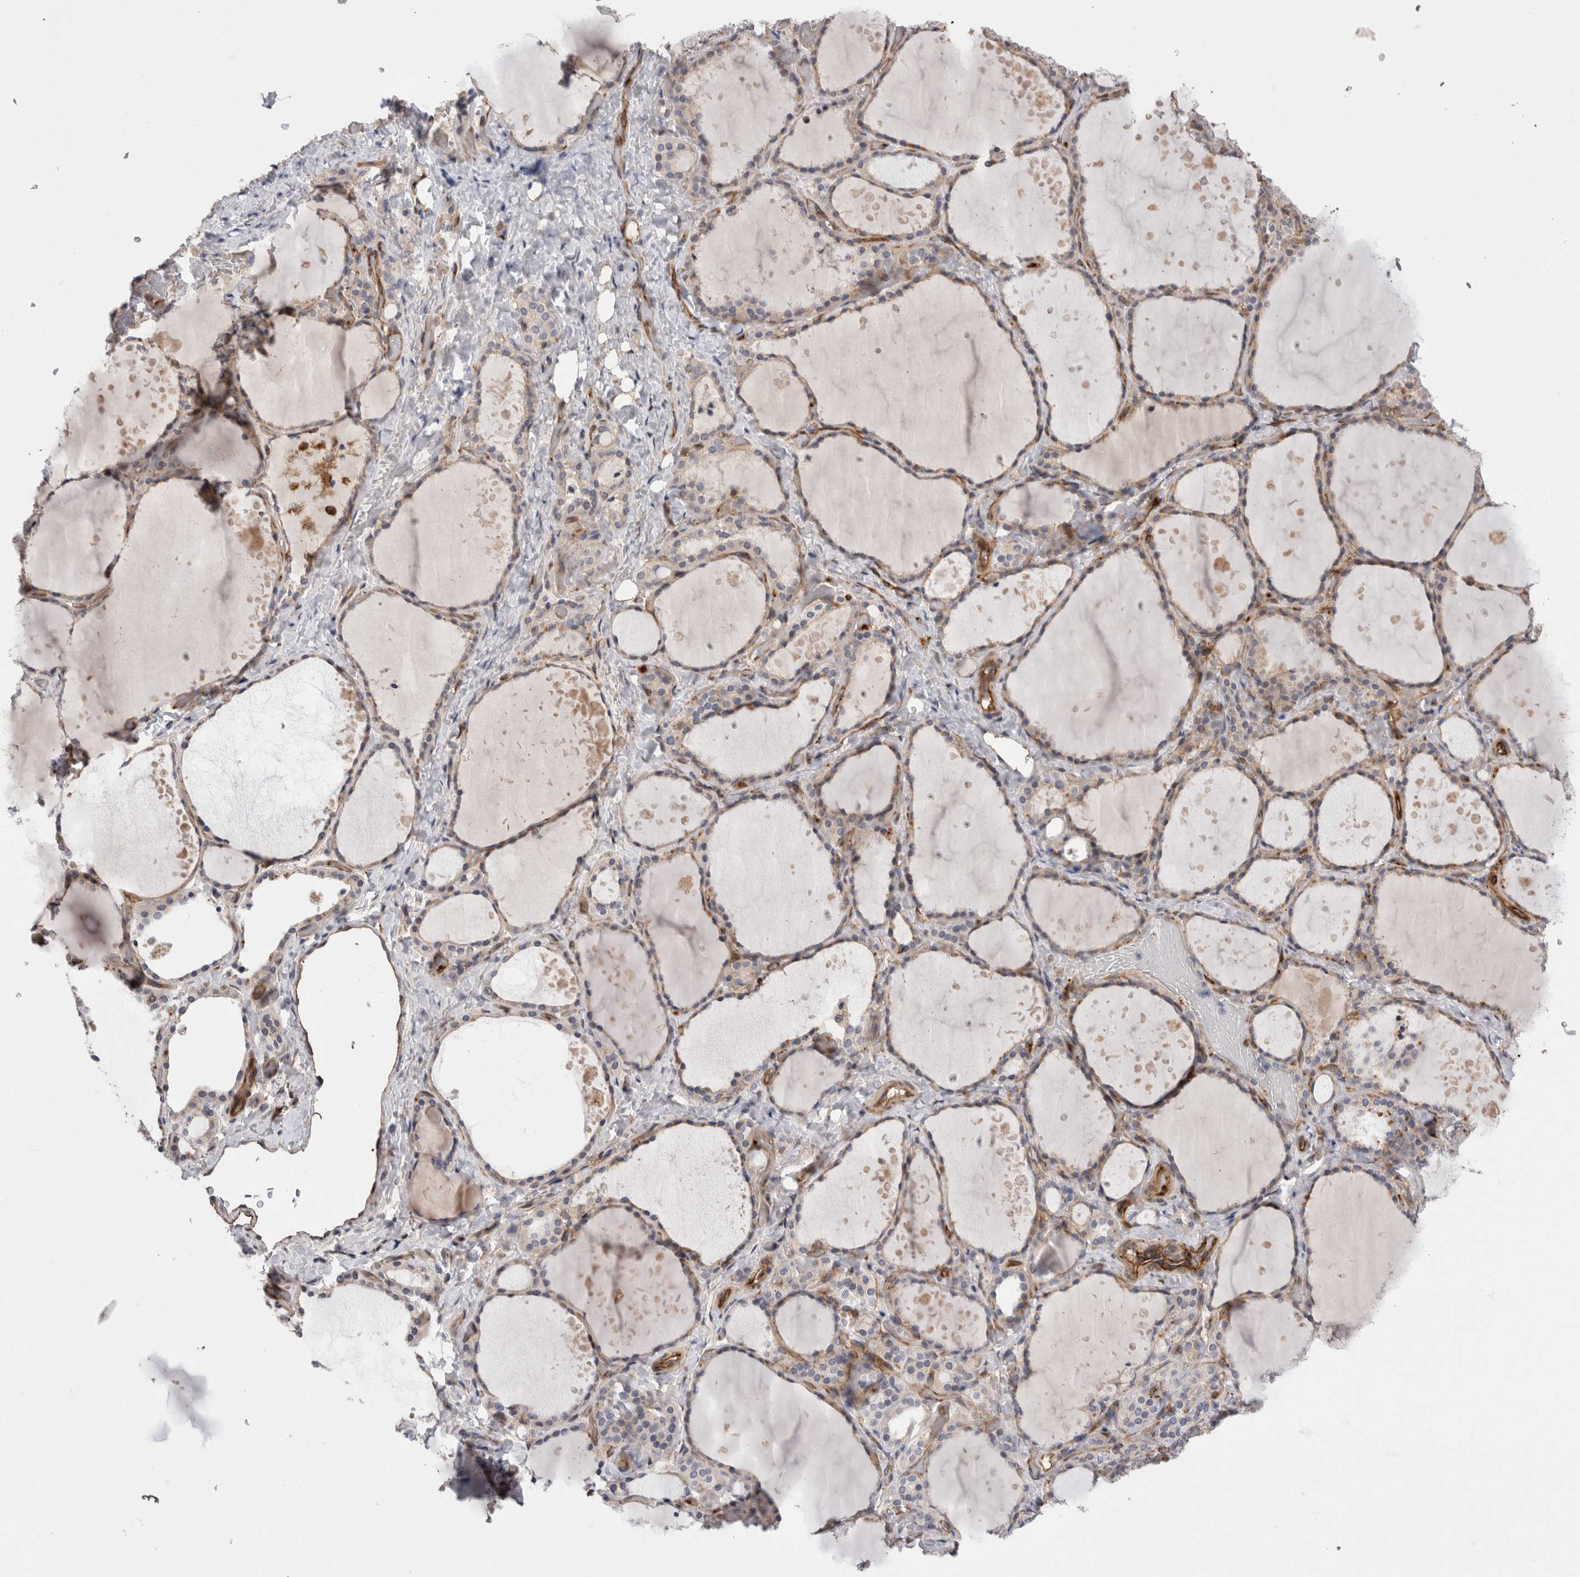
{"staining": {"intensity": "weak", "quantity": "25%-75%", "location": "cytoplasmic/membranous"}, "tissue": "thyroid gland", "cell_type": "Glandular cells", "image_type": "normal", "snomed": [{"axis": "morphology", "description": "Normal tissue, NOS"}, {"axis": "topography", "description": "Thyroid gland"}], "caption": "The histopathology image demonstrates immunohistochemical staining of unremarkable thyroid gland. There is weak cytoplasmic/membranous staining is seen in approximately 25%-75% of glandular cells.", "gene": "BNIP2", "patient": {"sex": "female", "age": 44}}